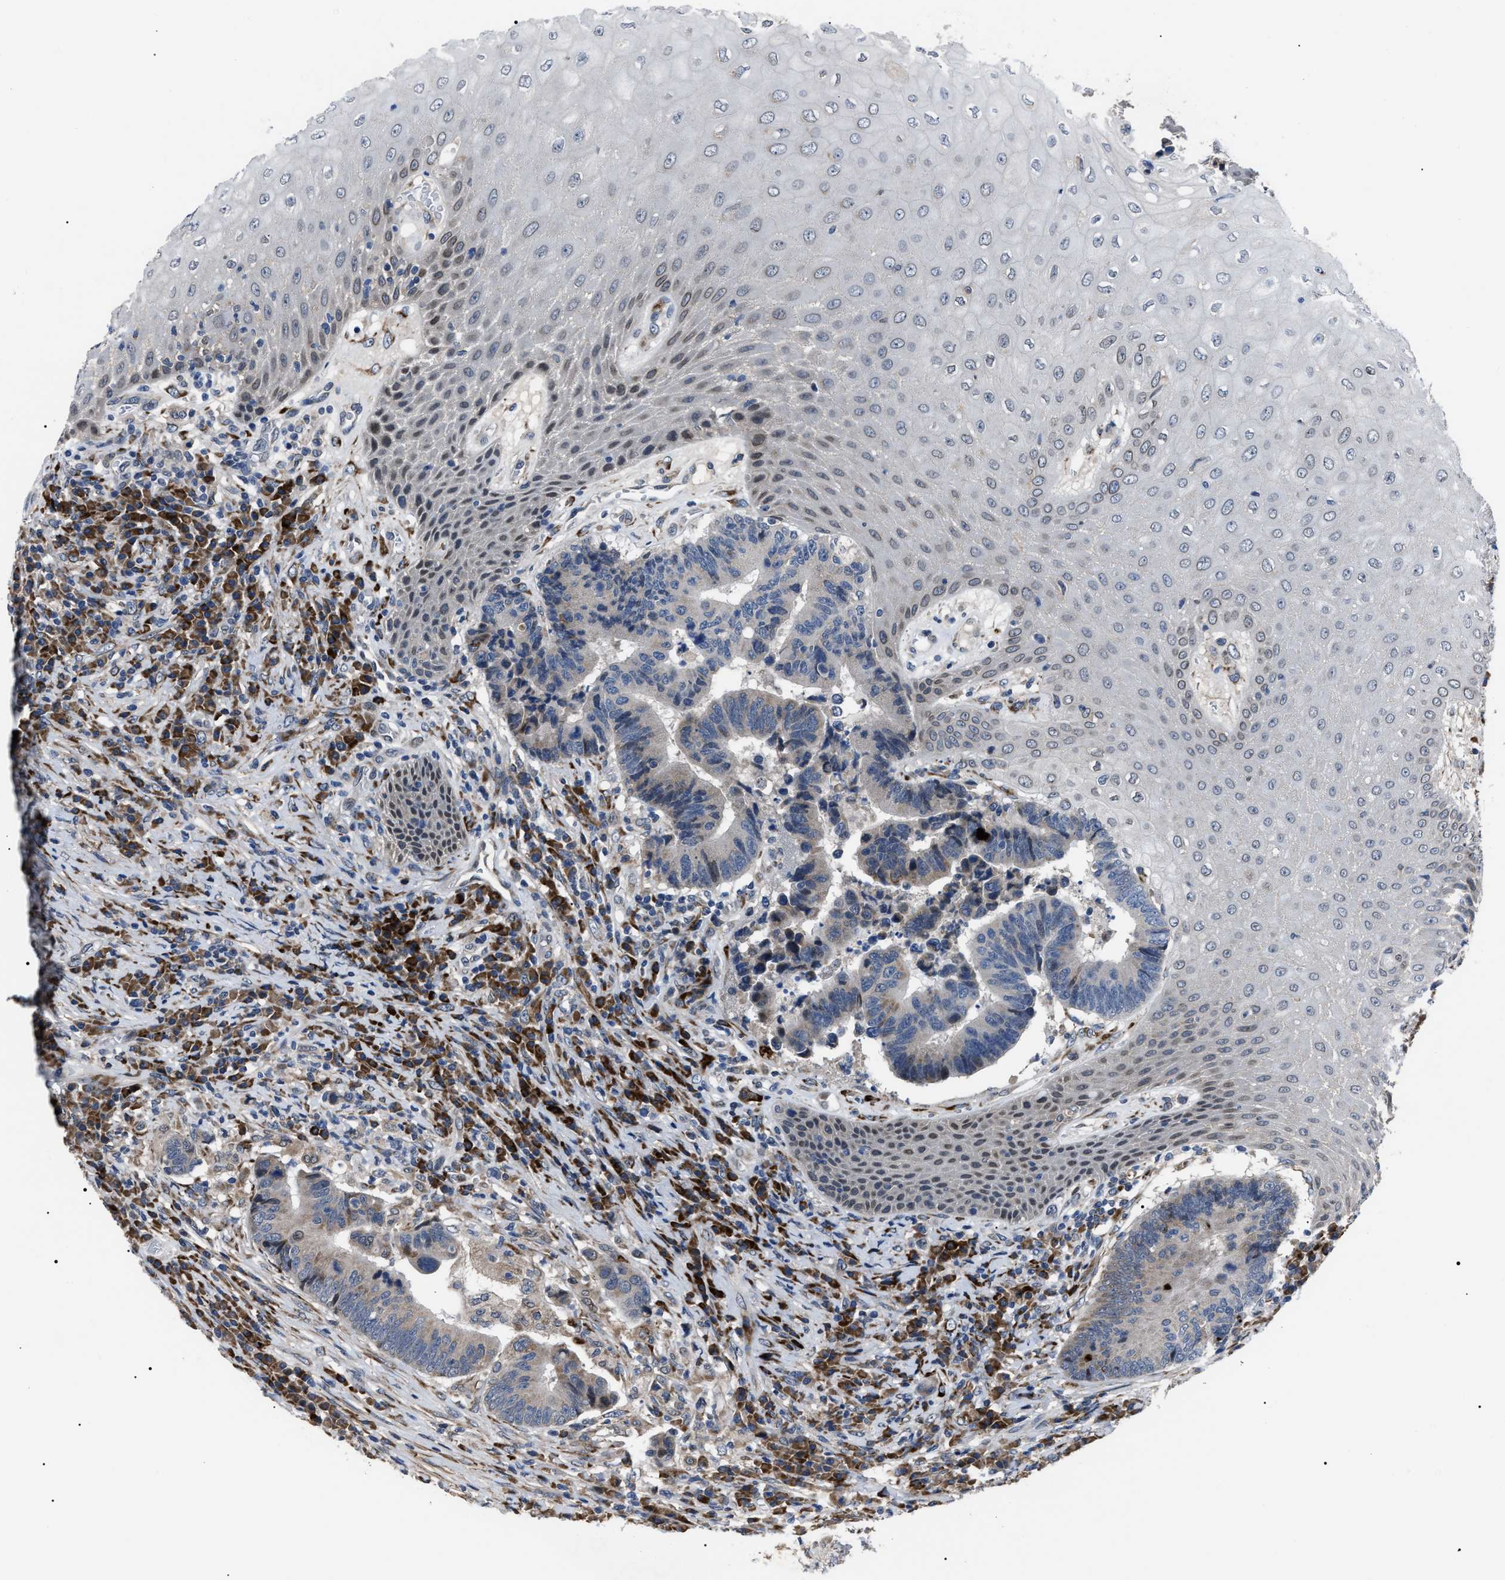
{"staining": {"intensity": "moderate", "quantity": "25%-75%", "location": "cytoplasmic/membranous"}, "tissue": "colorectal cancer", "cell_type": "Tumor cells", "image_type": "cancer", "snomed": [{"axis": "morphology", "description": "Adenocarcinoma, NOS"}, {"axis": "topography", "description": "Rectum"}, {"axis": "topography", "description": "Anal"}], "caption": "Human colorectal cancer stained with a protein marker demonstrates moderate staining in tumor cells.", "gene": "LRRC14", "patient": {"sex": "female", "age": 89}}